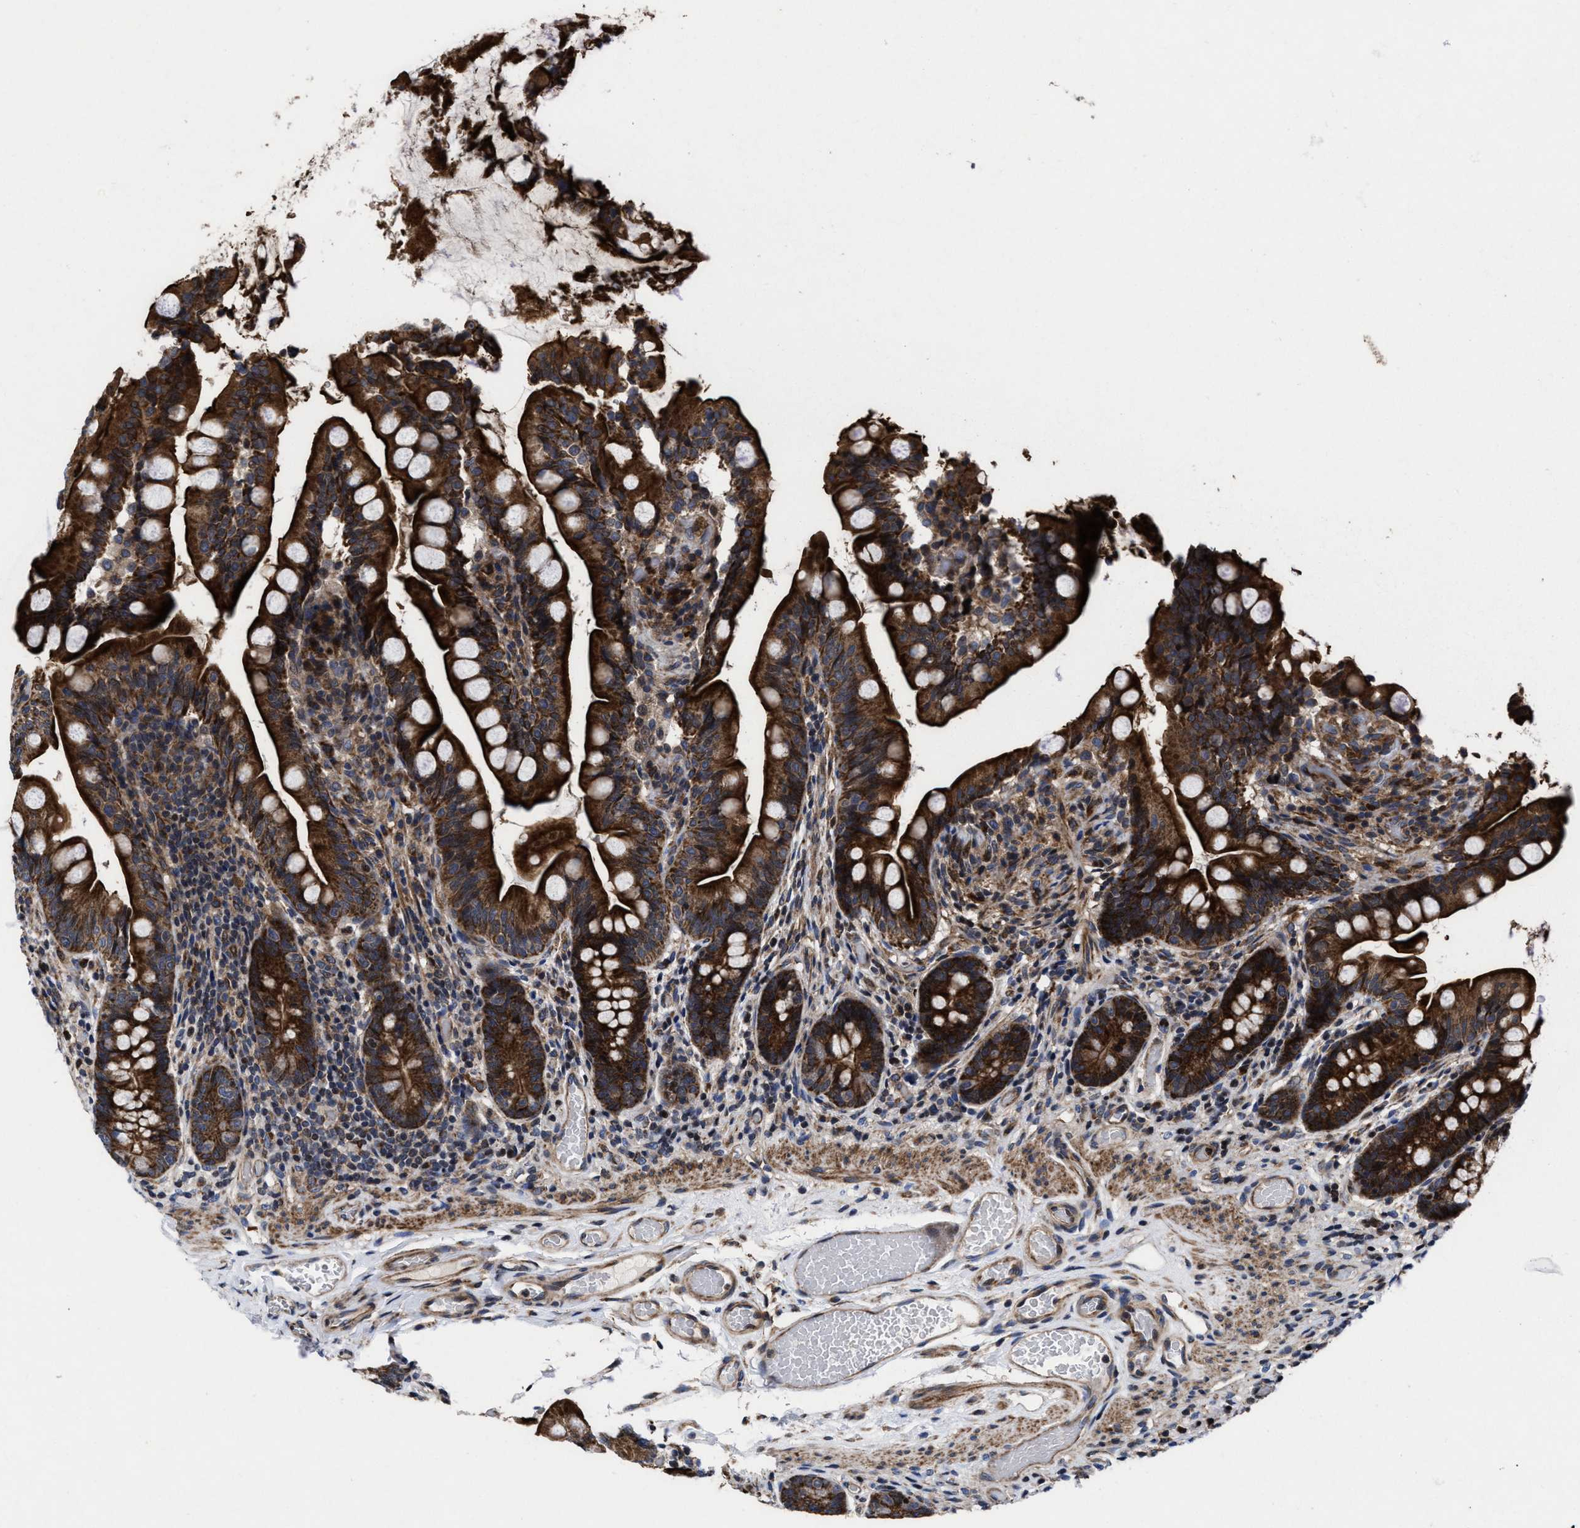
{"staining": {"intensity": "strong", "quantity": ">75%", "location": "cytoplasmic/membranous"}, "tissue": "small intestine", "cell_type": "Glandular cells", "image_type": "normal", "snomed": [{"axis": "morphology", "description": "Normal tissue, NOS"}, {"axis": "topography", "description": "Small intestine"}], "caption": "Immunohistochemistry (IHC) (DAB (3,3'-diaminobenzidine)) staining of benign small intestine exhibits strong cytoplasmic/membranous protein positivity in approximately >75% of glandular cells. The staining was performed using DAB to visualize the protein expression in brown, while the nuclei were stained in blue with hematoxylin (Magnification: 20x).", "gene": "MRPL50", "patient": {"sex": "female", "age": 56}}